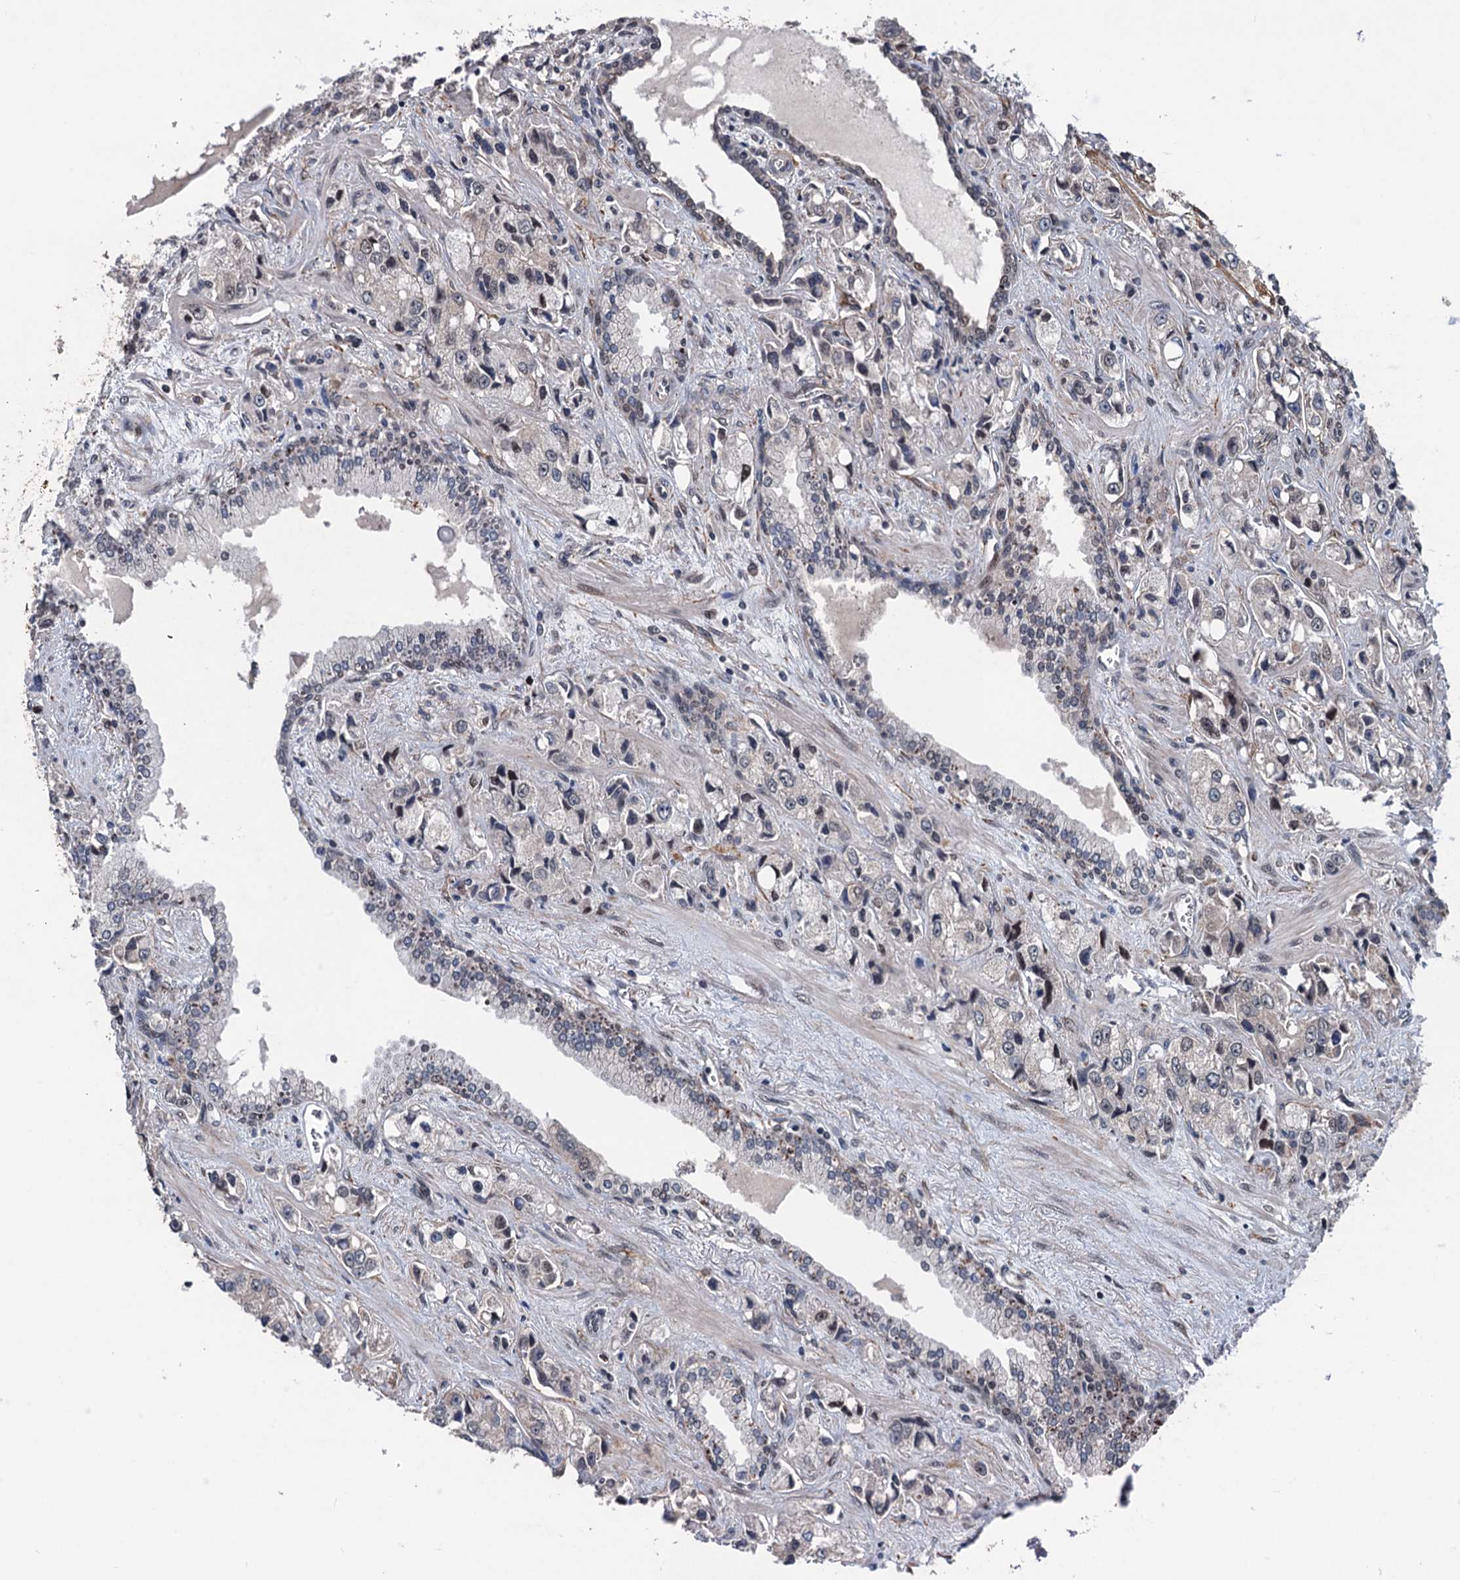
{"staining": {"intensity": "negative", "quantity": "none", "location": "none"}, "tissue": "prostate cancer", "cell_type": "Tumor cells", "image_type": "cancer", "snomed": [{"axis": "morphology", "description": "Adenocarcinoma, High grade"}, {"axis": "topography", "description": "Prostate"}], "caption": "An immunohistochemistry (IHC) micrograph of prostate cancer is shown. There is no staining in tumor cells of prostate cancer.", "gene": "RASSF4", "patient": {"sex": "male", "age": 74}}